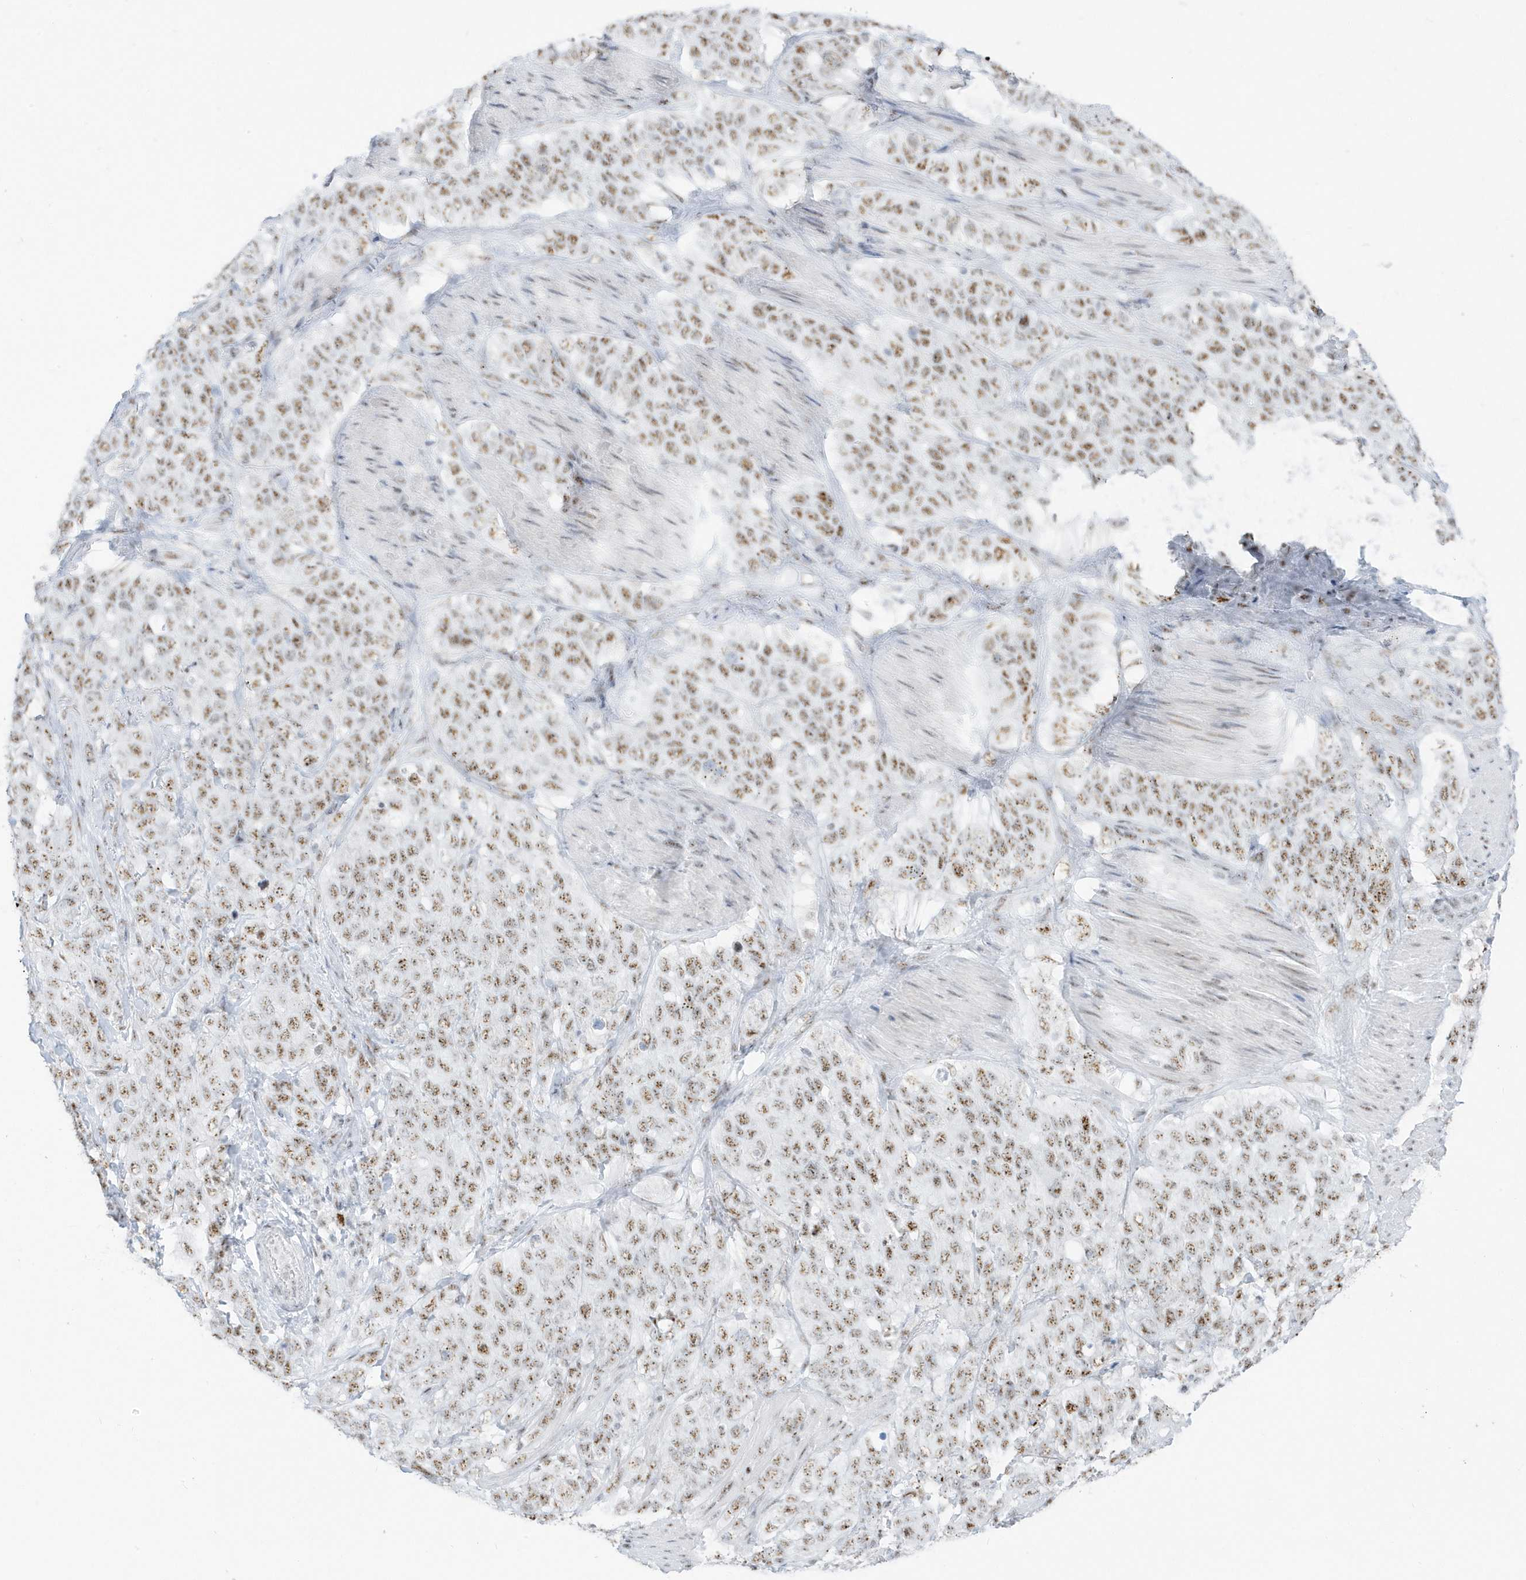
{"staining": {"intensity": "moderate", "quantity": ">75%", "location": "nuclear"}, "tissue": "stomach cancer", "cell_type": "Tumor cells", "image_type": "cancer", "snomed": [{"axis": "morphology", "description": "Adenocarcinoma, NOS"}, {"axis": "topography", "description": "Stomach"}], "caption": "Tumor cells display medium levels of moderate nuclear positivity in approximately >75% of cells in stomach adenocarcinoma. (IHC, brightfield microscopy, high magnification).", "gene": "PLEKHN1", "patient": {"sex": "male", "age": 48}}